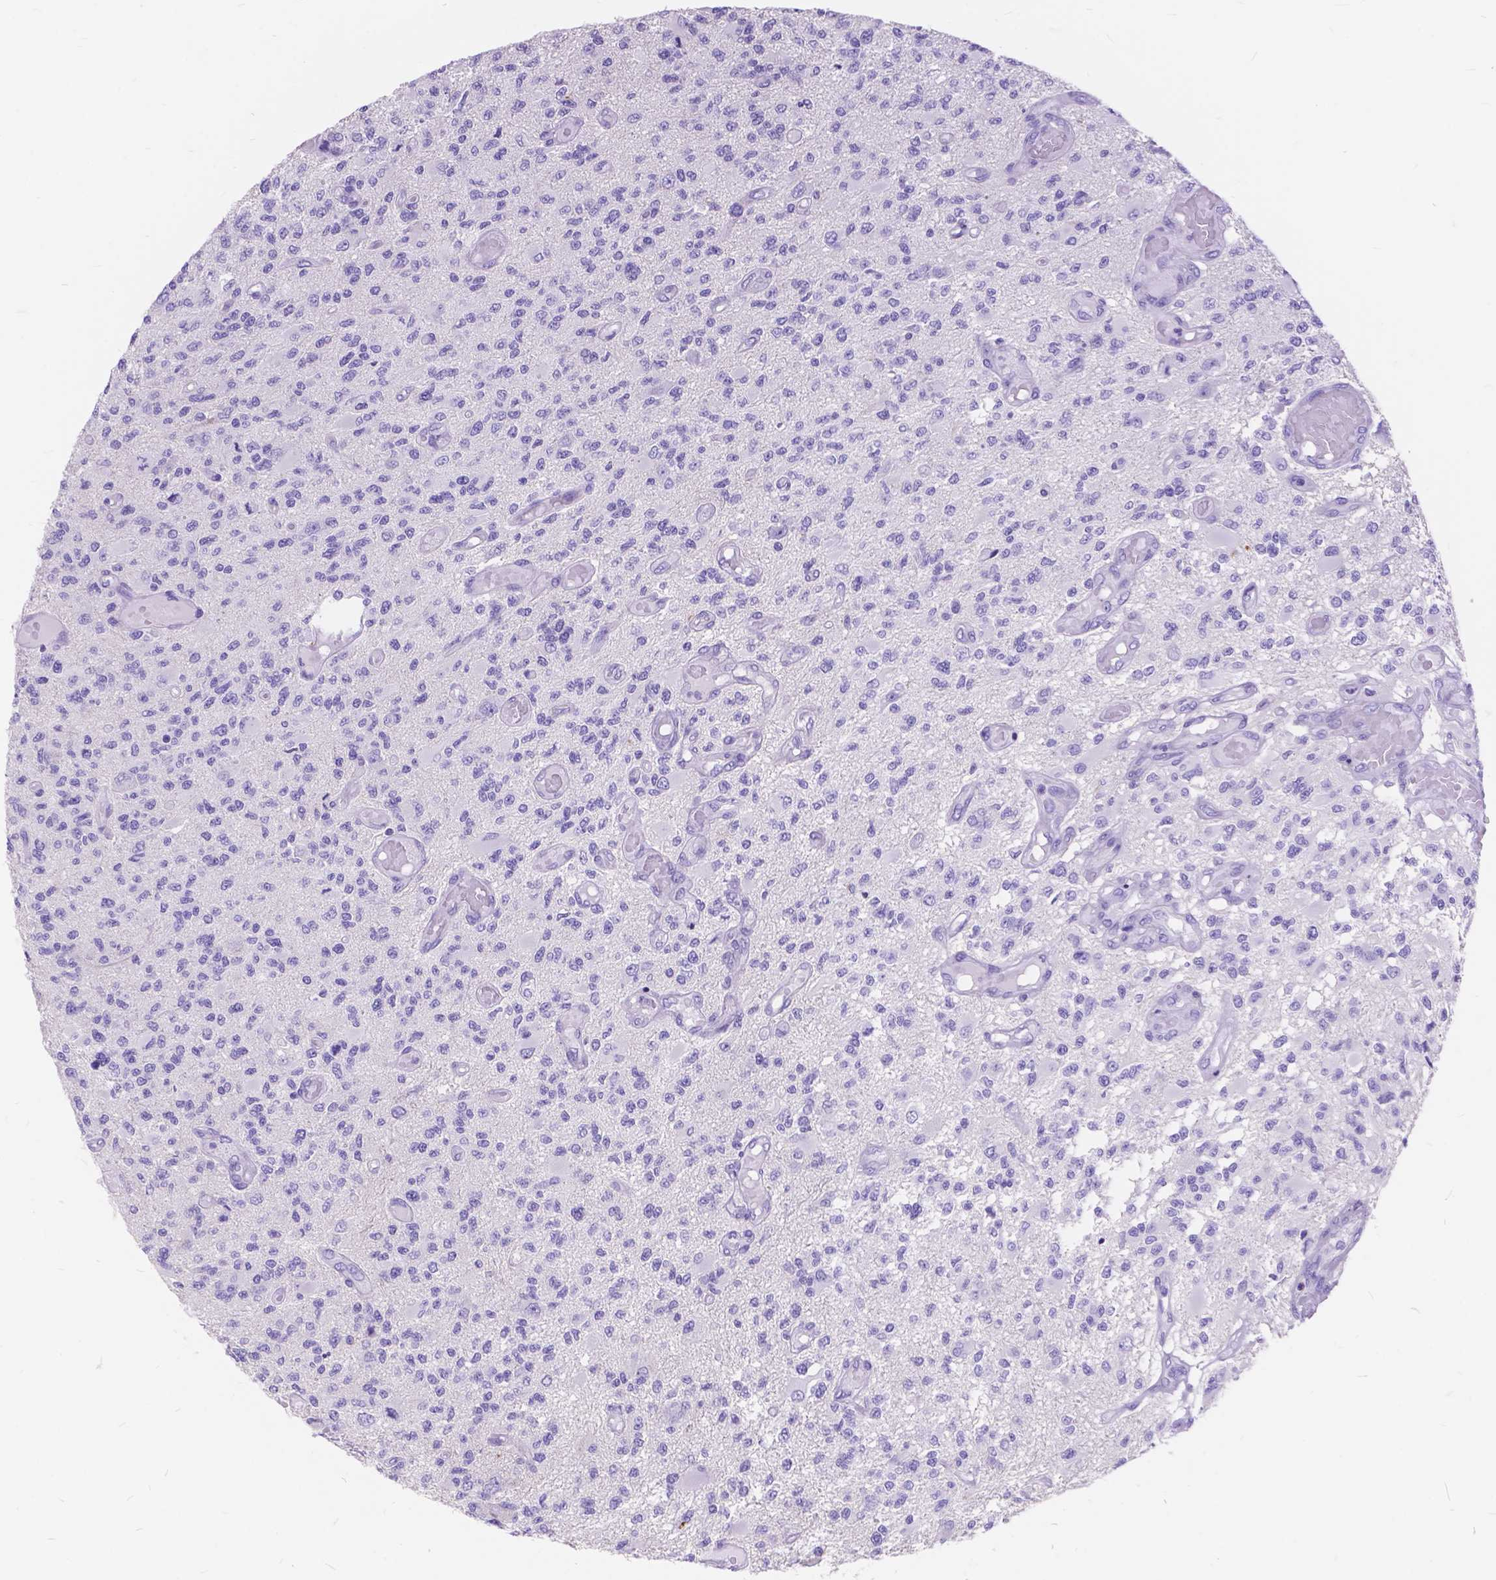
{"staining": {"intensity": "negative", "quantity": "none", "location": "none"}, "tissue": "glioma", "cell_type": "Tumor cells", "image_type": "cancer", "snomed": [{"axis": "morphology", "description": "Glioma, malignant, High grade"}, {"axis": "topography", "description": "Brain"}], "caption": "Malignant glioma (high-grade) stained for a protein using immunohistochemistry (IHC) shows no positivity tumor cells.", "gene": "FOXL2", "patient": {"sex": "female", "age": 63}}